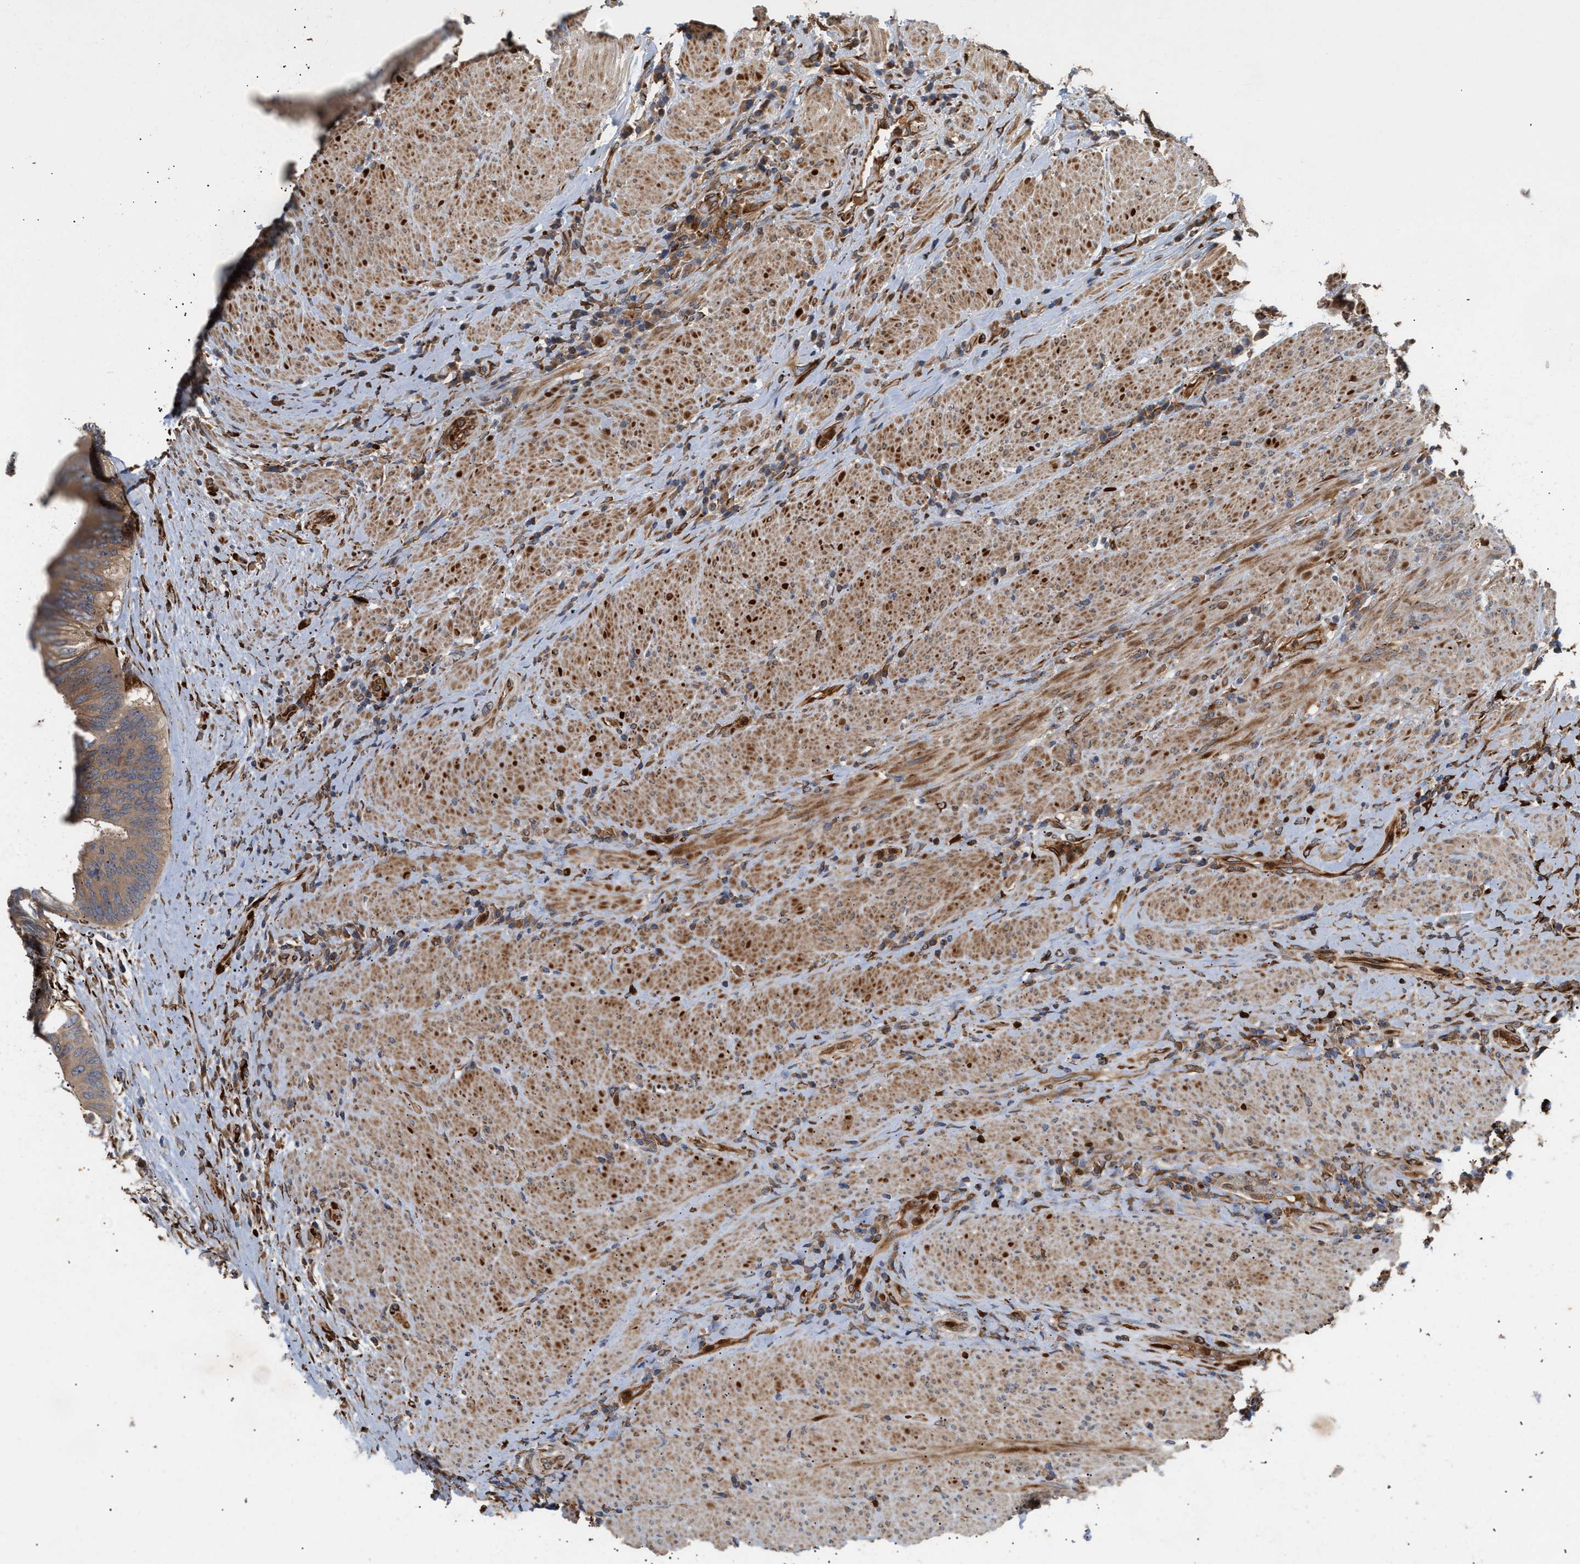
{"staining": {"intensity": "moderate", "quantity": ">75%", "location": "cytoplasmic/membranous"}, "tissue": "colorectal cancer", "cell_type": "Tumor cells", "image_type": "cancer", "snomed": [{"axis": "morphology", "description": "Adenocarcinoma, NOS"}, {"axis": "topography", "description": "Rectum"}], "caption": "Immunohistochemical staining of colorectal cancer displays medium levels of moderate cytoplasmic/membranous positivity in approximately >75% of tumor cells.", "gene": "PLCD1", "patient": {"sex": "male", "age": 72}}